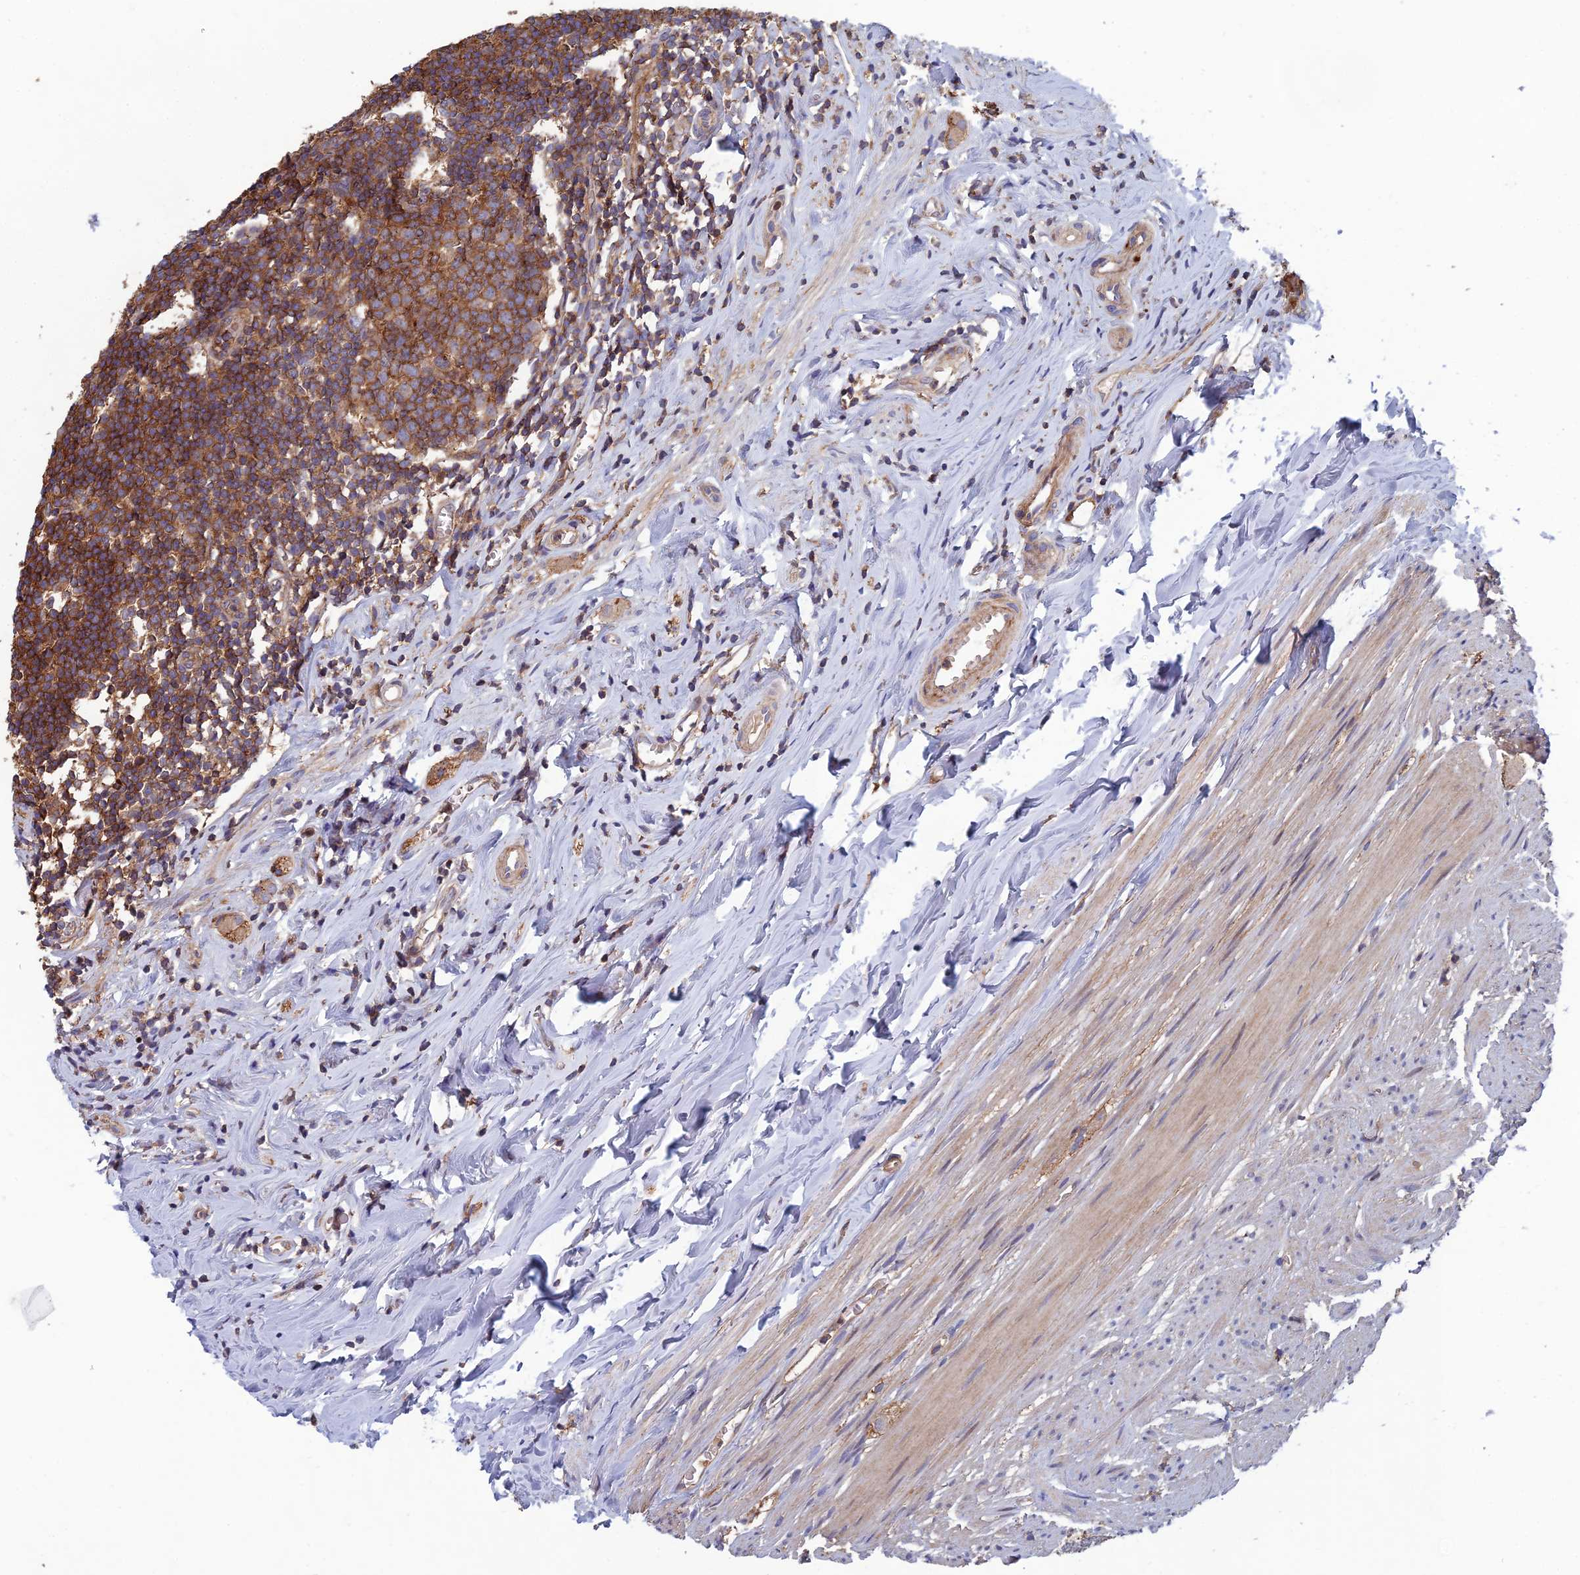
{"staining": {"intensity": "strong", "quantity": ">75%", "location": "cytoplasmic/membranous"}, "tissue": "appendix", "cell_type": "Glandular cells", "image_type": "normal", "snomed": [{"axis": "morphology", "description": "Normal tissue, NOS"}, {"axis": "topography", "description": "Appendix"}], "caption": "Immunohistochemistry (DAB) staining of benign appendix shows strong cytoplasmic/membranous protein expression in approximately >75% of glandular cells.", "gene": "C15orf62", "patient": {"sex": "female", "age": 51}}